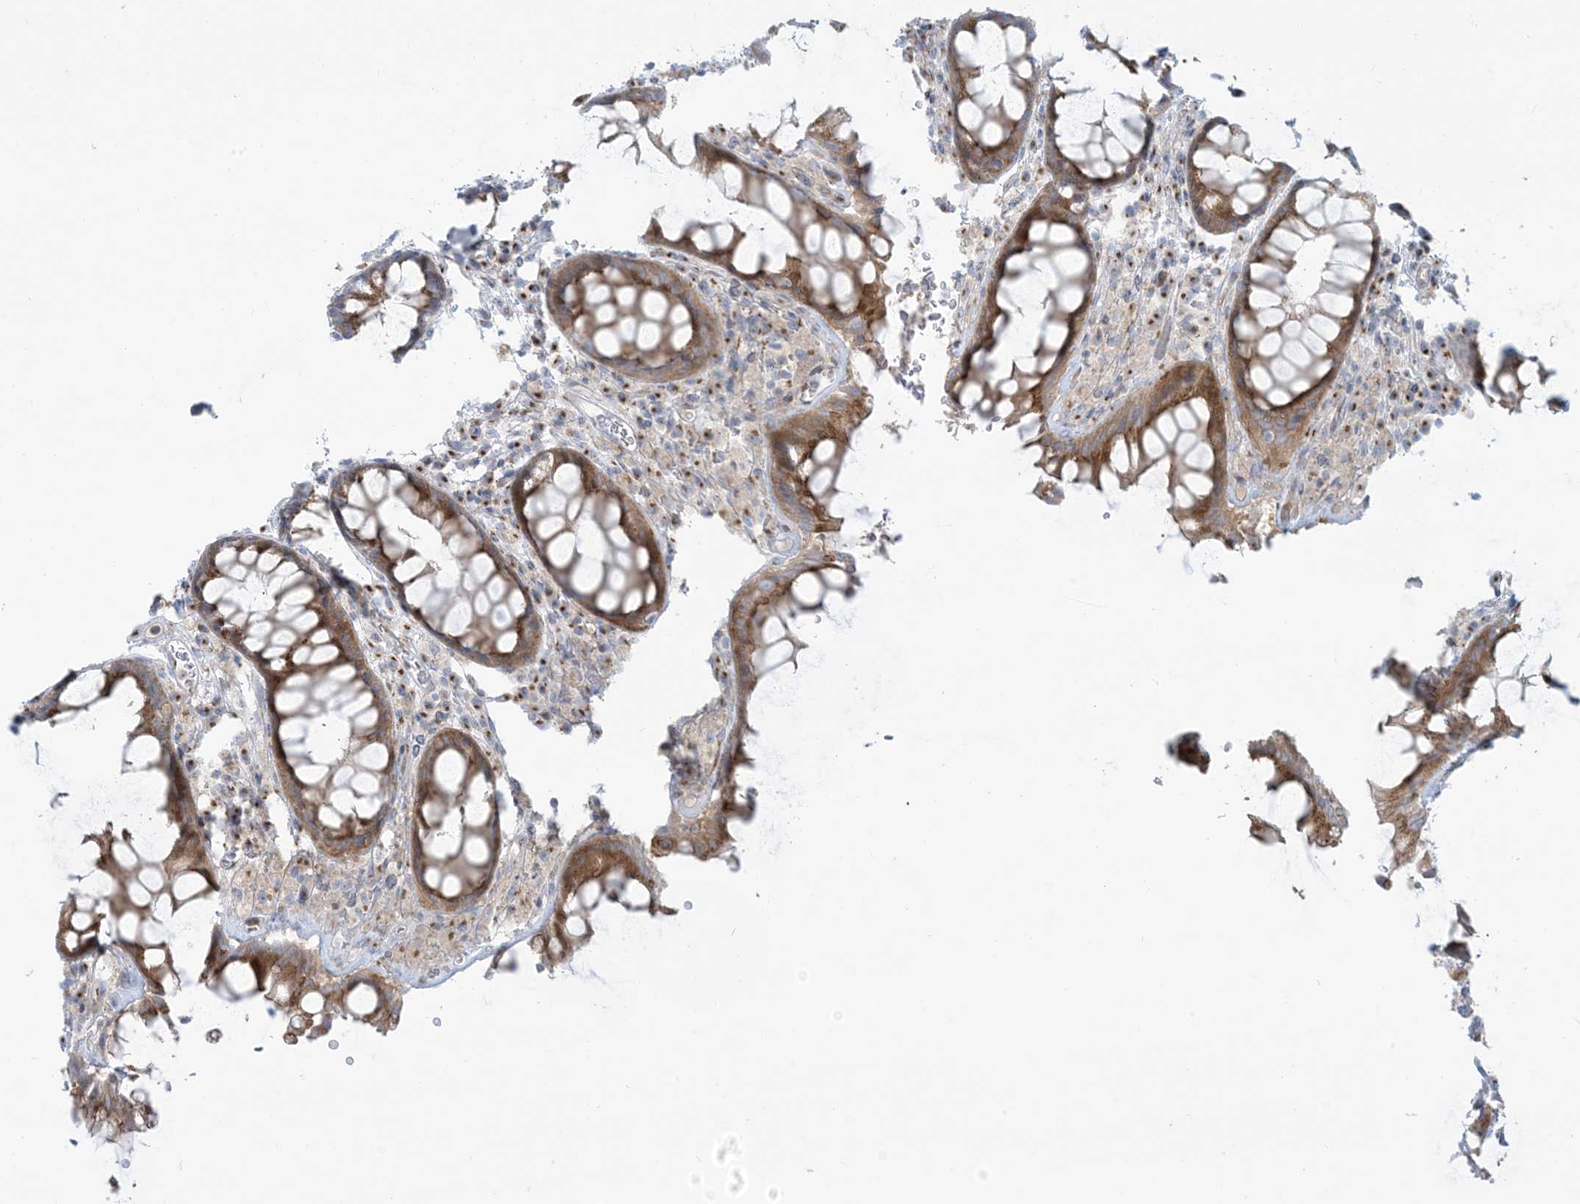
{"staining": {"intensity": "moderate", "quantity": ">75%", "location": "cytoplasmic/membranous"}, "tissue": "rectum", "cell_type": "Glandular cells", "image_type": "normal", "snomed": [{"axis": "morphology", "description": "Normal tissue, NOS"}, {"axis": "topography", "description": "Rectum"}], "caption": "High-power microscopy captured an immunohistochemistry (IHC) photomicrograph of normal rectum, revealing moderate cytoplasmic/membranous expression in about >75% of glandular cells. The protein is stained brown, and the nuclei are stained in blue (DAB (3,3'-diaminobenzidine) IHC with brightfield microscopy, high magnification).", "gene": "AFTPH", "patient": {"sex": "male", "age": 64}}